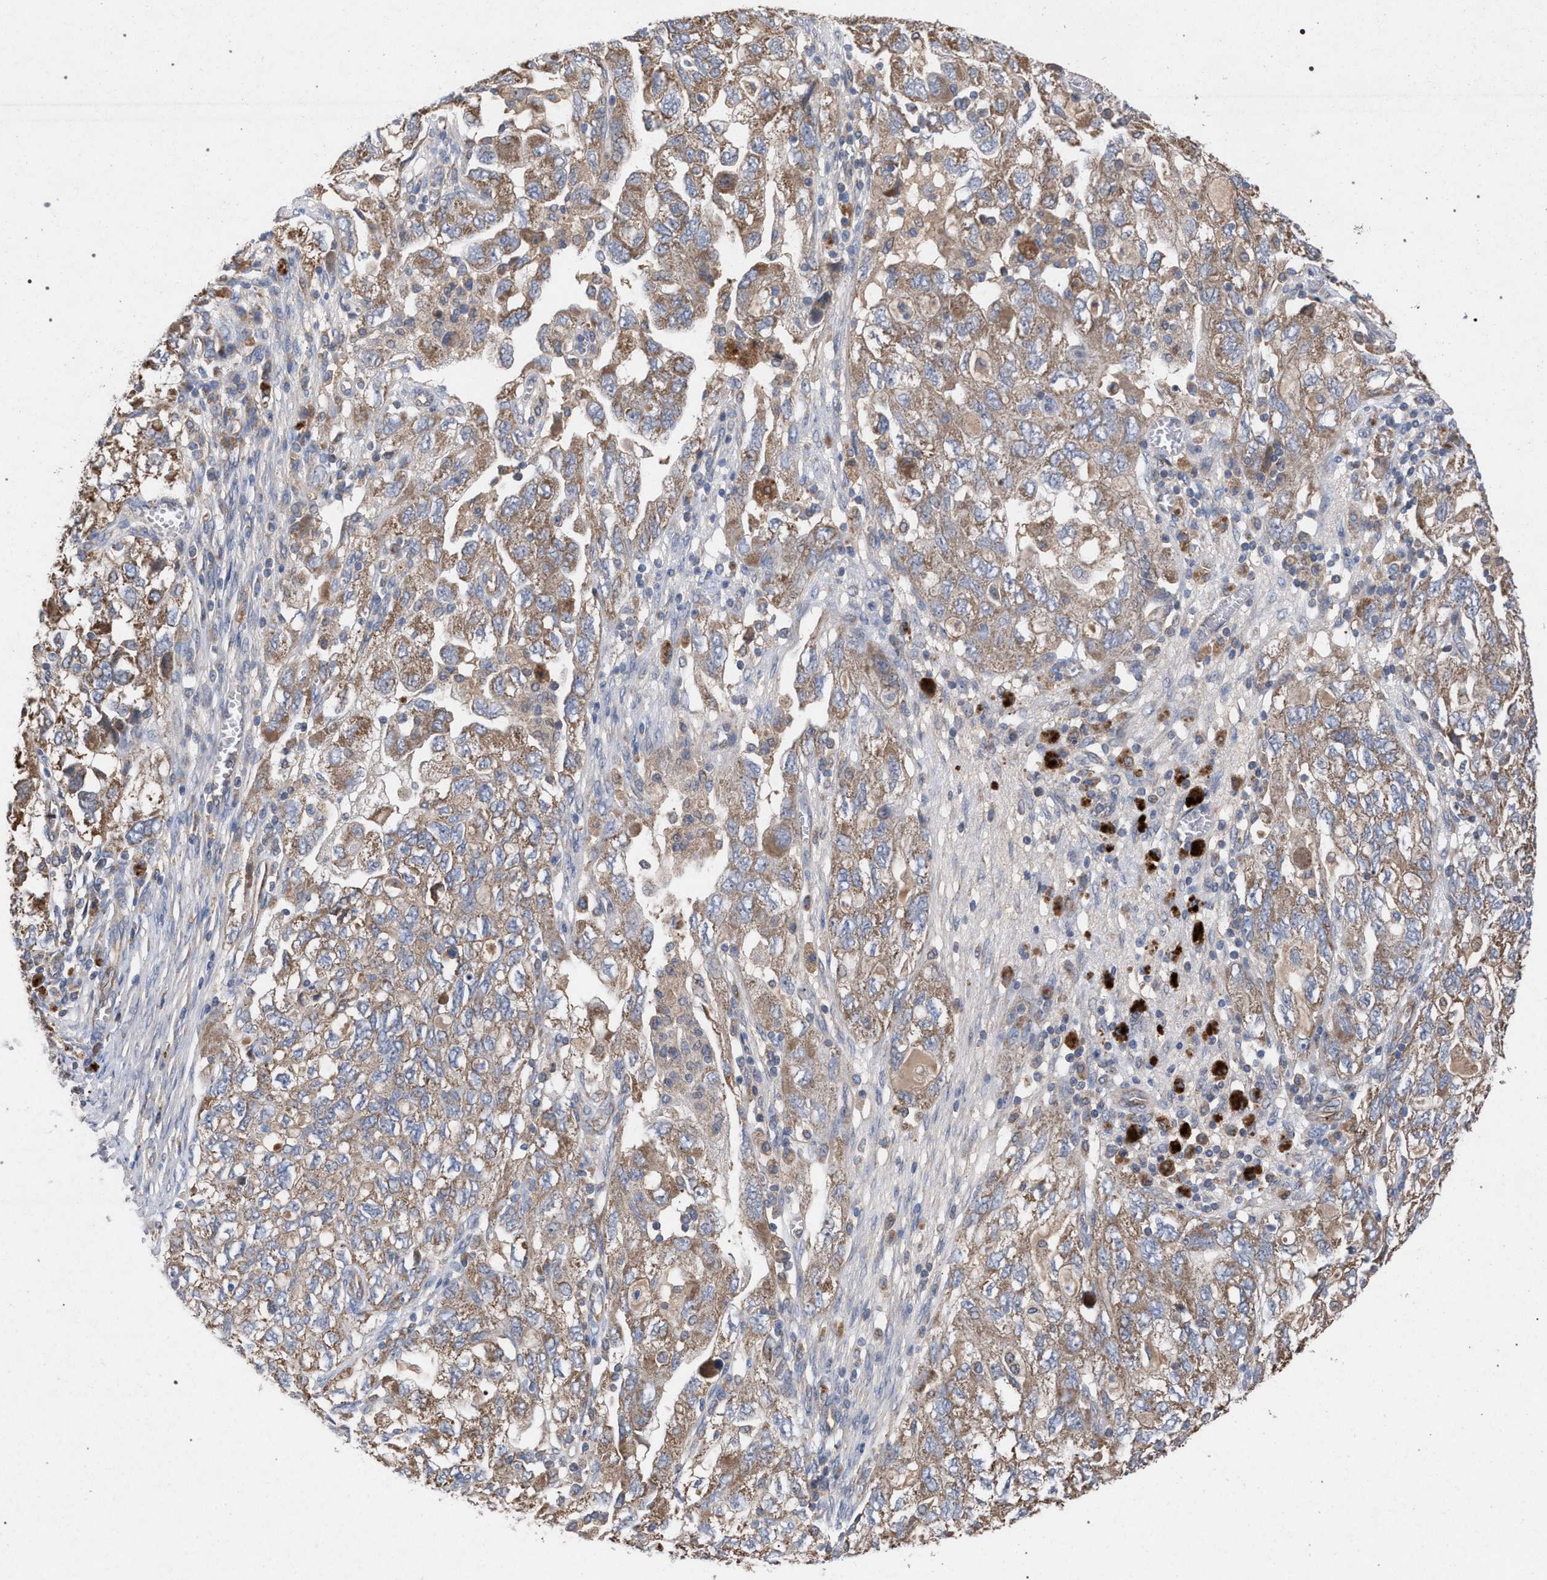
{"staining": {"intensity": "weak", "quantity": ">75%", "location": "cytoplasmic/membranous"}, "tissue": "ovarian cancer", "cell_type": "Tumor cells", "image_type": "cancer", "snomed": [{"axis": "morphology", "description": "Carcinoma, NOS"}, {"axis": "morphology", "description": "Cystadenocarcinoma, serous, NOS"}, {"axis": "topography", "description": "Ovary"}], "caption": "Ovarian cancer stained with immunohistochemistry demonstrates weak cytoplasmic/membranous staining in about >75% of tumor cells. Immunohistochemistry (ihc) stains the protein in brown and the nuclei are stained blue.", "gene": "BCL2L12", "patient": {"sex": "female", "age": 69}}